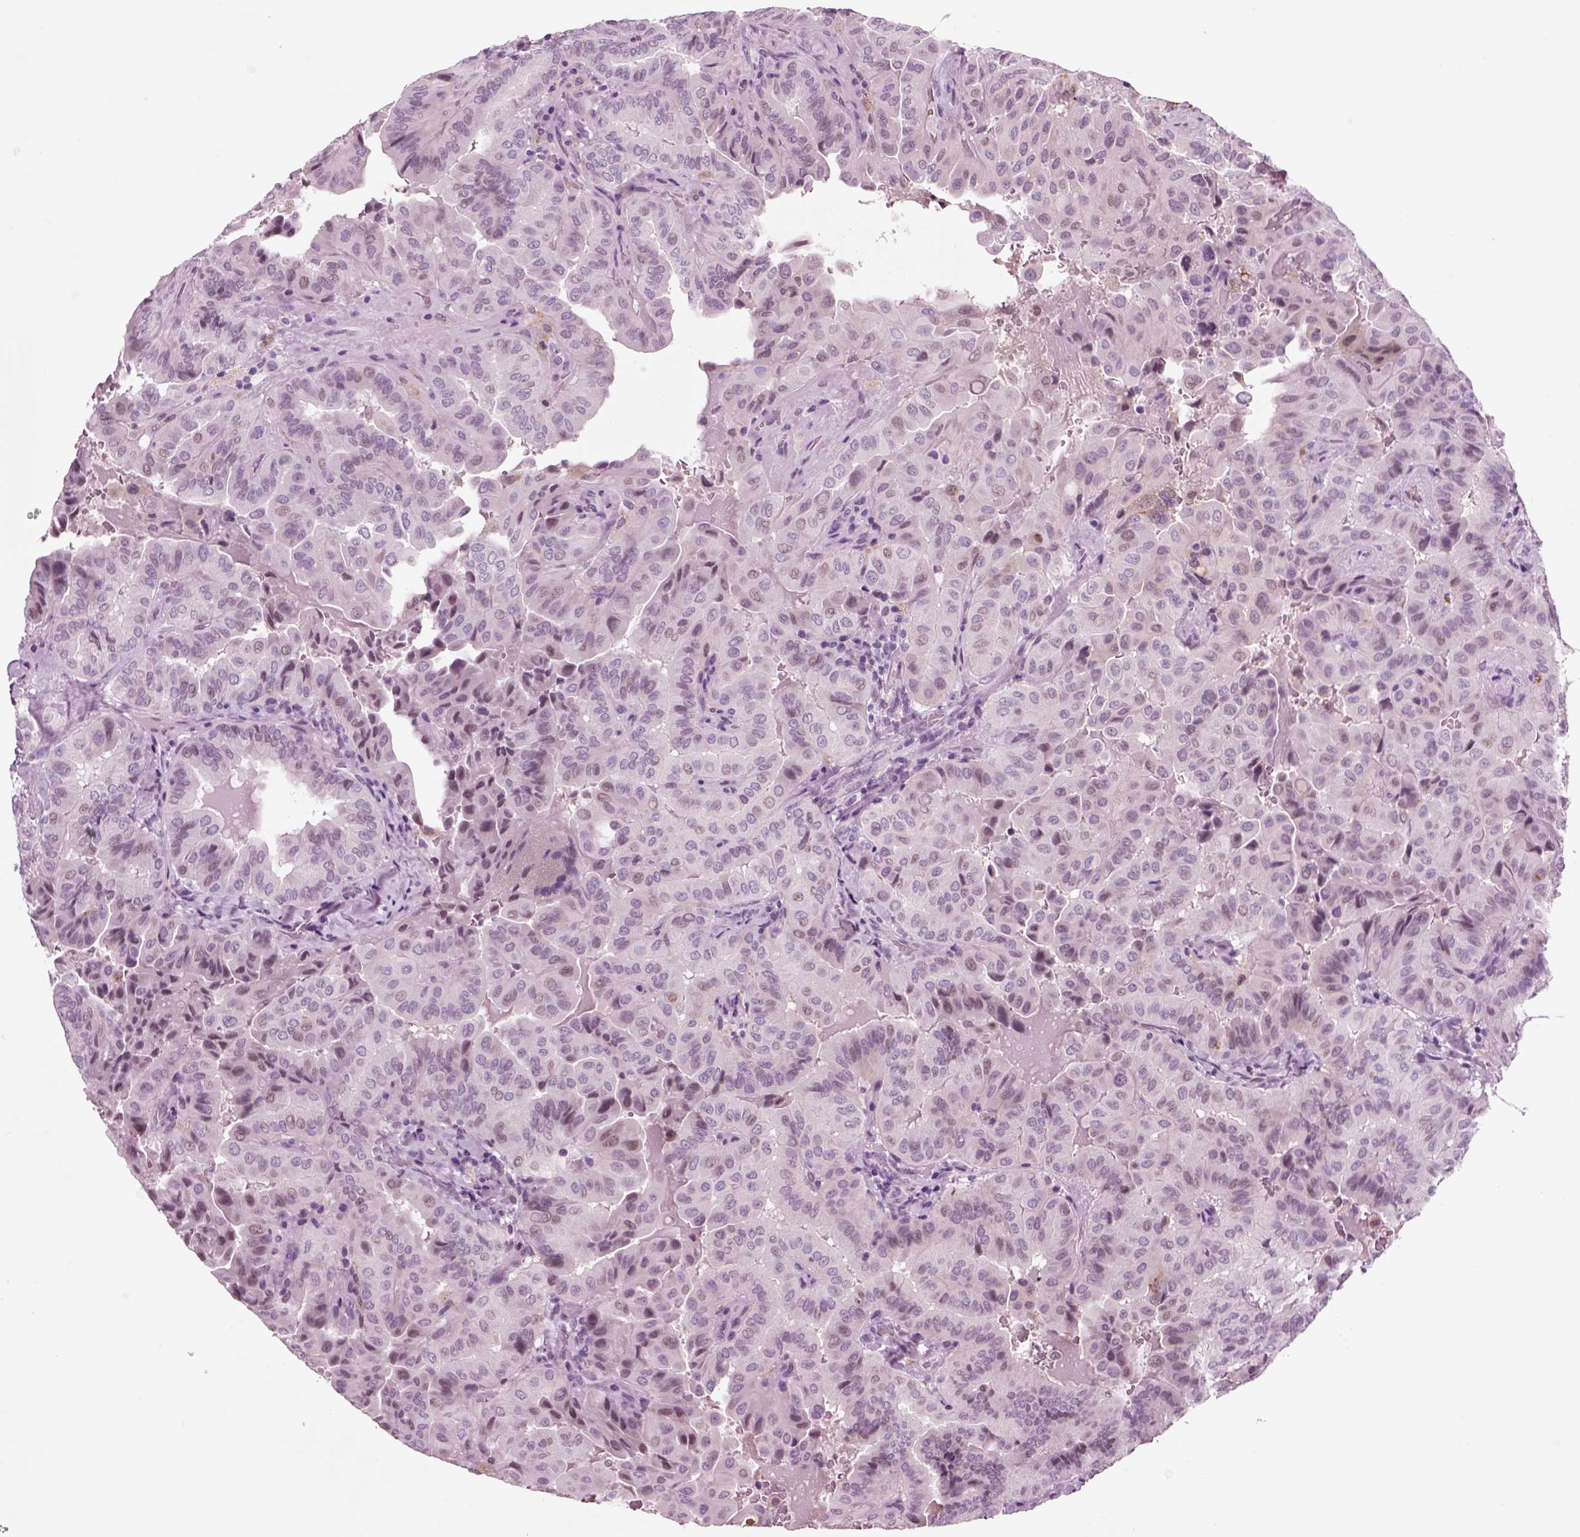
{"staining": {"intensity": "negative", "quantity": "none", "location": "none"}, "tissue": "thyroid cancer", "cell_type": "Tumor cells", "image_type": "cancer", "snomed": [{"axis": "morphology", "description": "Papillary adenocarcinoma, NOS"}, {"axis": "topography", "description": "Thyroid gland"}], "caption": "Protein analysis of thyroid cancer exhibits no significant positivity in tumor cells.", "gene": "CHGB", "patient": {"sex": "female", "age": 68}}